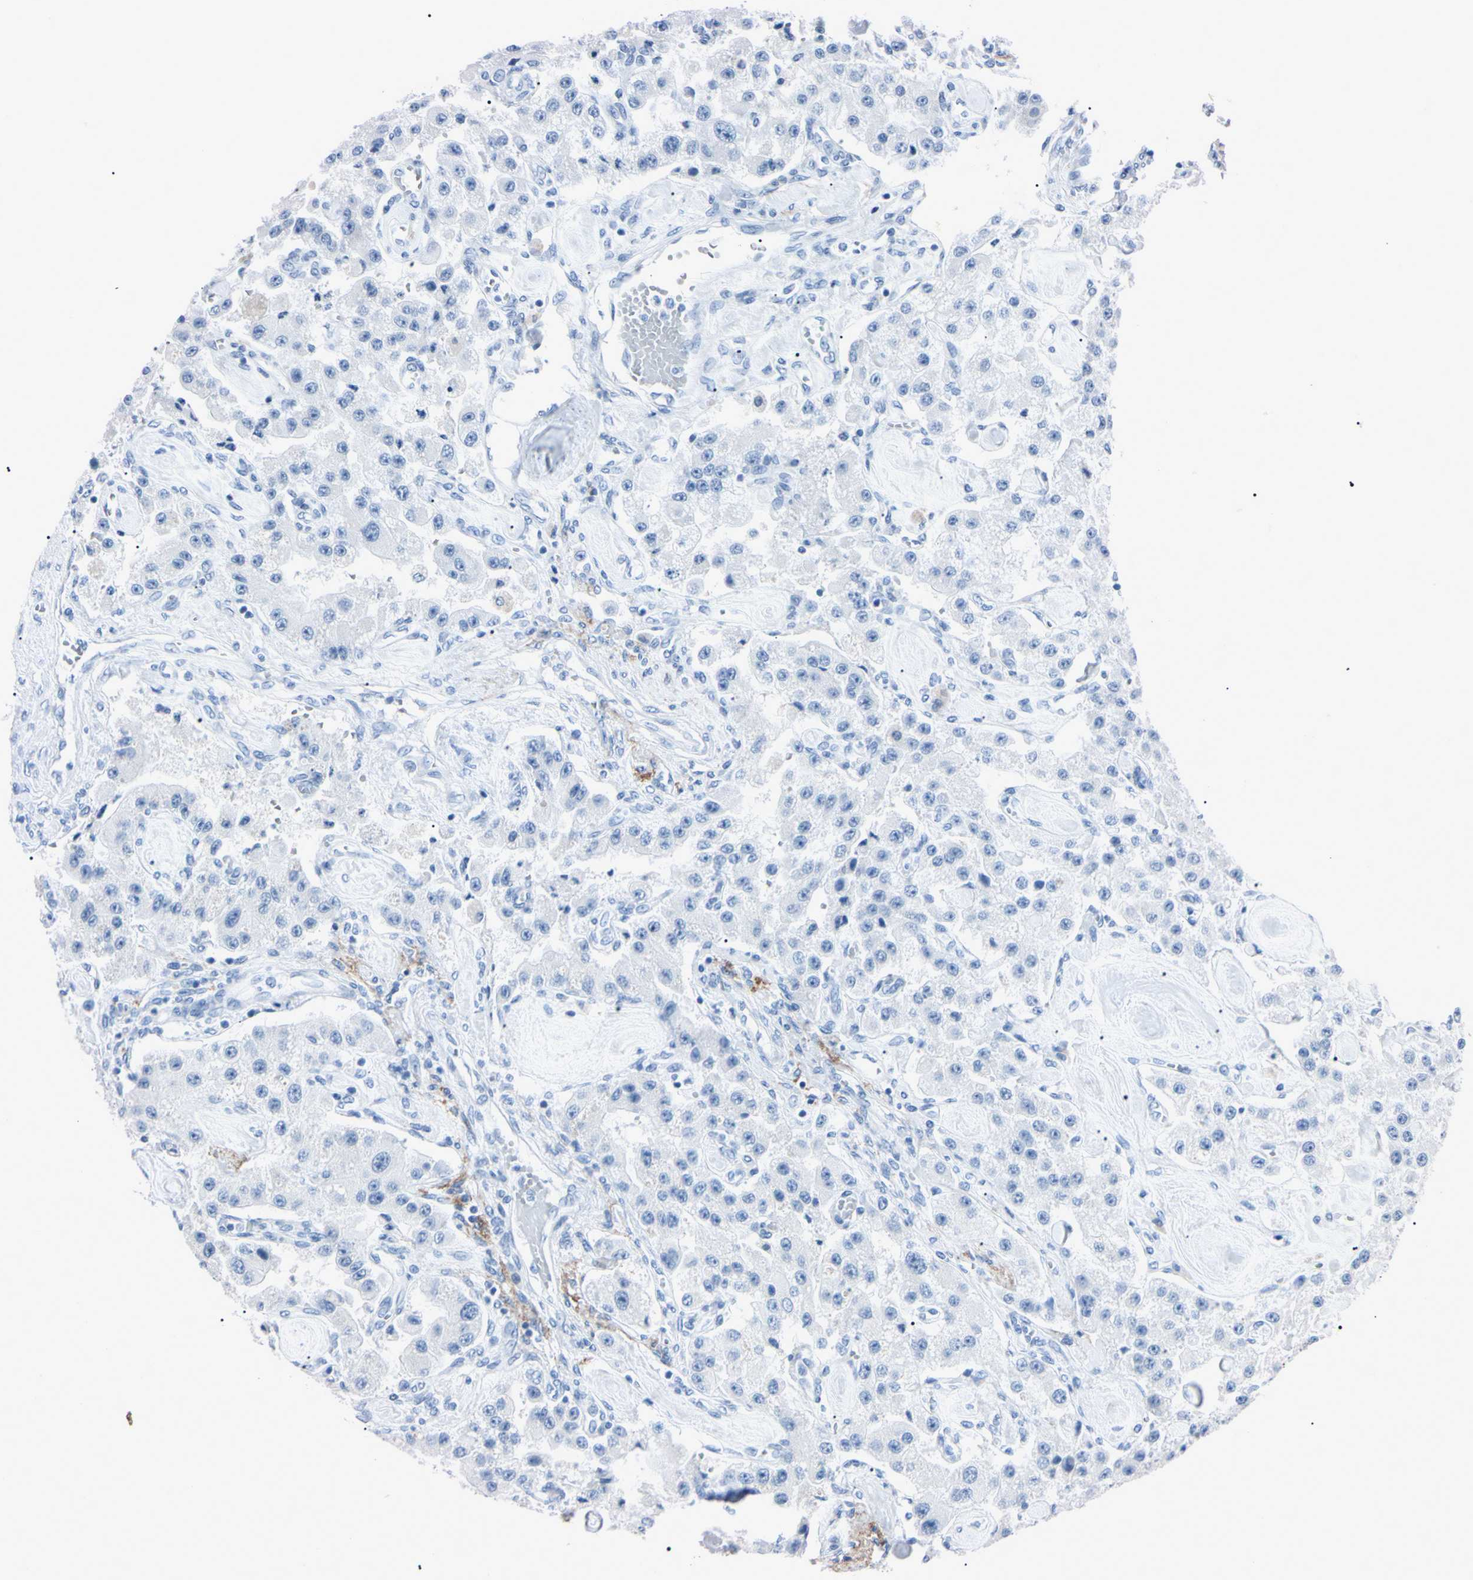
{"staining": {"intensity": "negative", "quantity": "none", "location": "none"}, "tissue": "carcinoid", "cell_type": "Tumor cells", "image_type": "cancer", "snomed": [{"axis": "morphology", "description": "Carcinoid, malignant, NOS"}, {"axis": "topography", "description": "Pancreas"}], "caption": "Image shows no significant protein positivity in tumor cells of carcinoid. Brightfield microscopy of IHC stained with DAB (3,3'-diaminobenzidine) (brown) and hematoxylin (blue), captured at high magnification.", "gene": "ELN", "patient": {"sex": "male", "age": 41}}